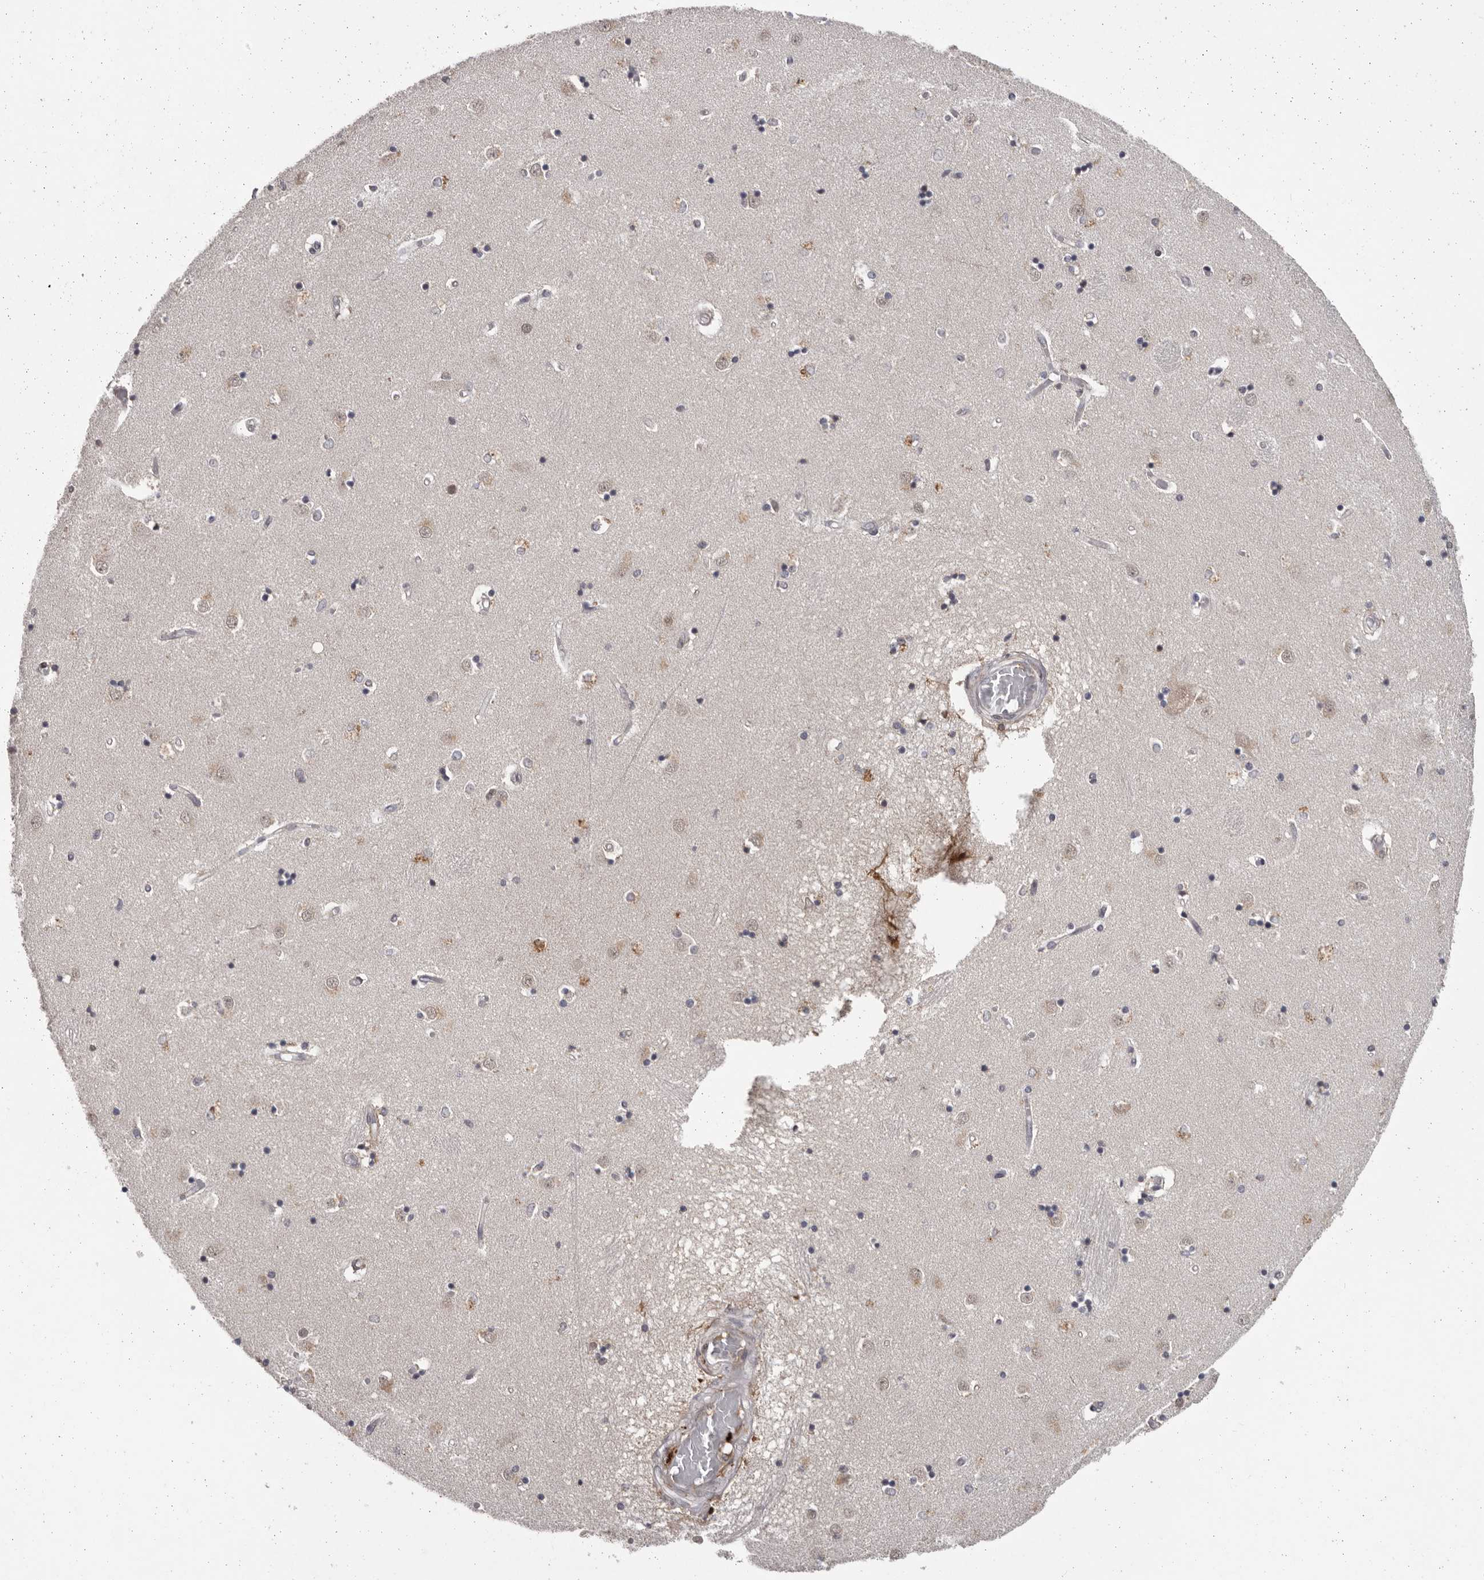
{"staining": {"intensity": "negative", "quantity": "none", "location": "none"}, "tissue": "caudate", "cell_type": "Glial cells", "image_type": "normal", "snomed": [{"axis": "morphology", "description": "Normal tissue, NOS"}, {"axis": "topography", "description": "Lateral ventricle wall"}], "caption": "A high-resolution histopathology image shows IHC staining of unremarkable caudate, which reveals no significant expression in glial cells.", "gene": "C17orf99", "patient": {"sex": "male", "age": 45}}